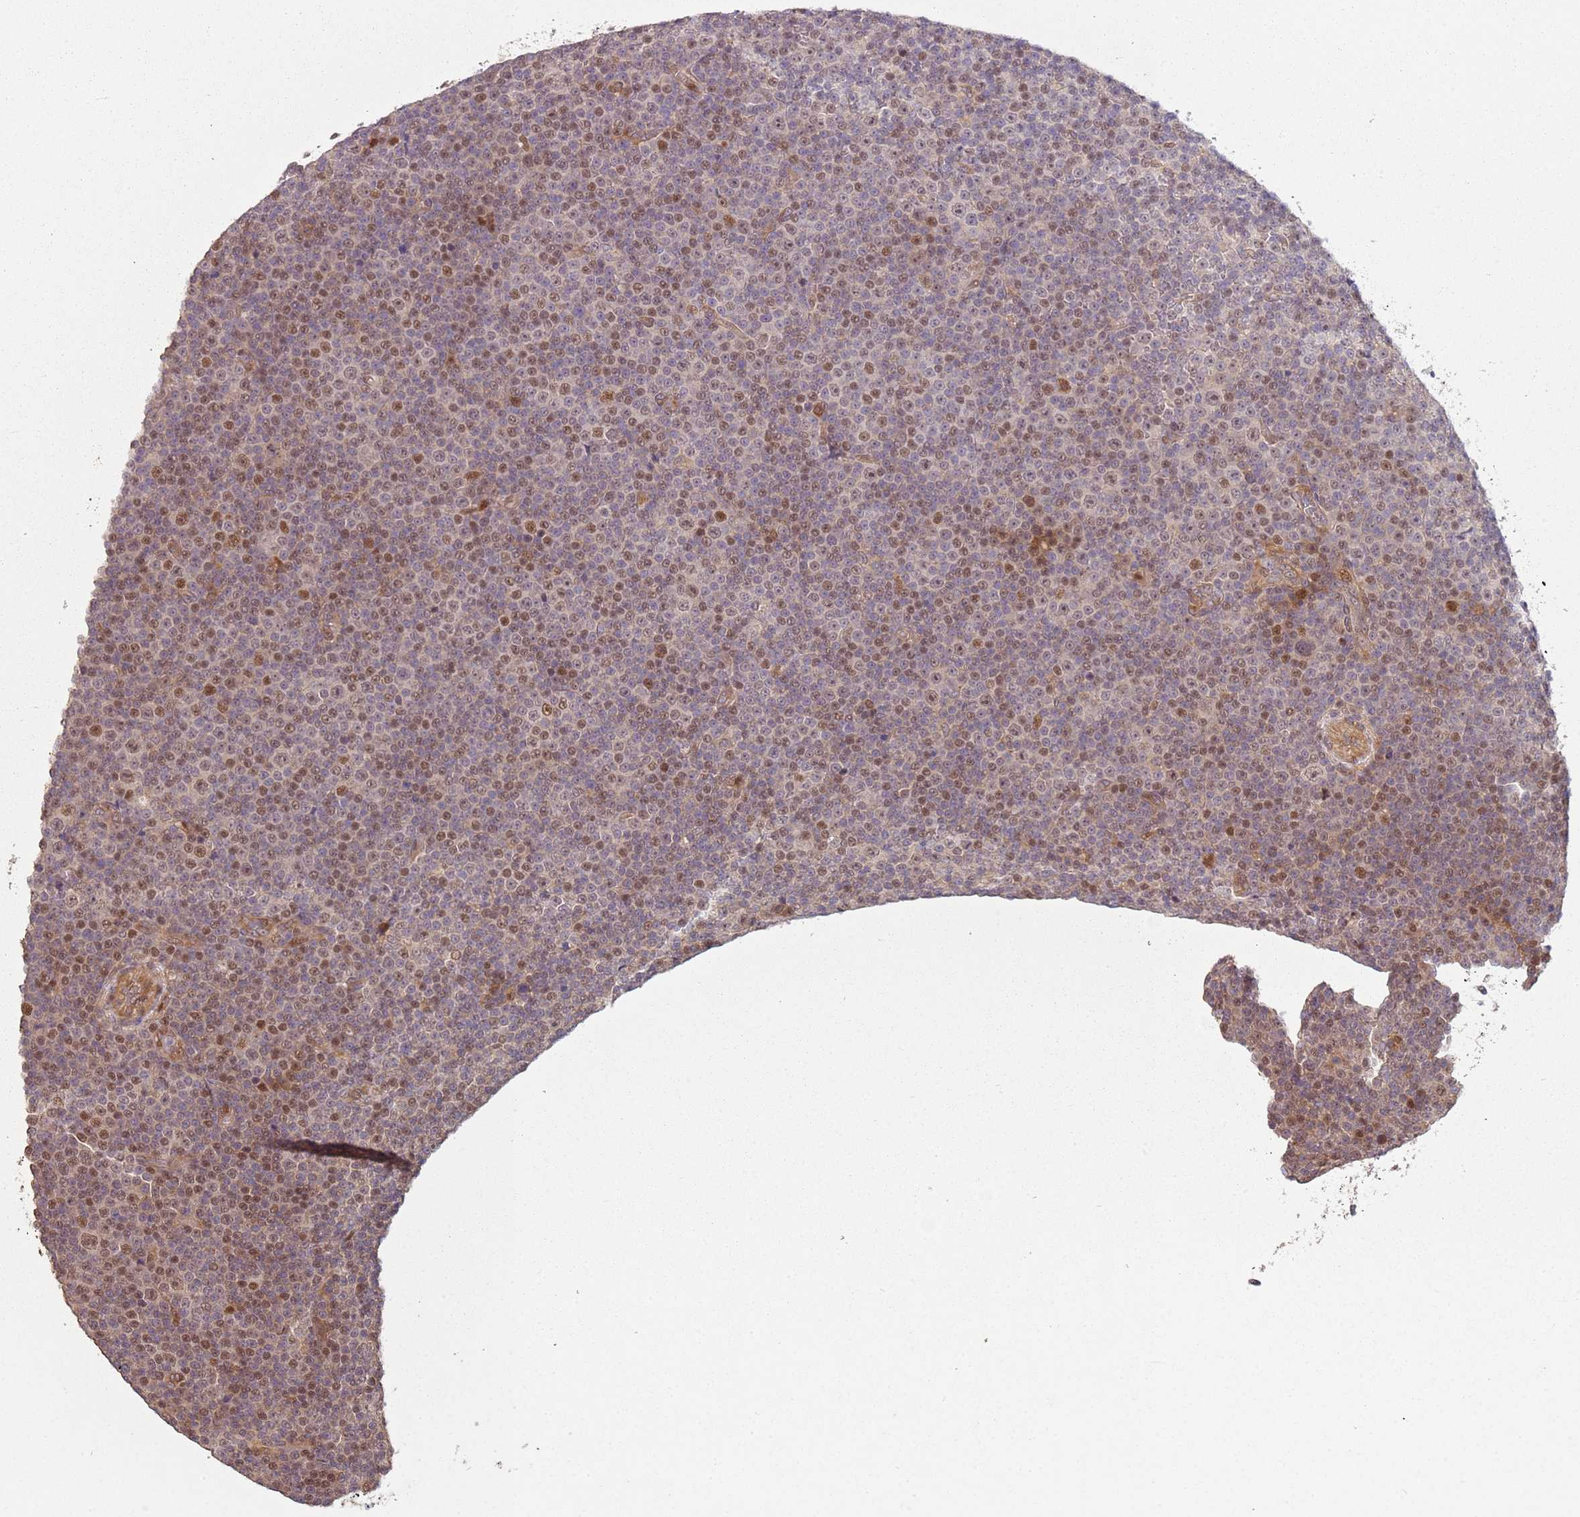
{"staining": {"intensity": "moderate", "quantity": "25%-75%", "location": "nuclear"}, "tissue": "lymphoma", "cell_type": "Tumor cells", "image_type": "cancer", "snomed": [{"axis": "morphology", "description": "Malignant lymphoma, non-Hodgkin's type, Low grade"}, {"axis": "topography", "description": "Lymph node"}], "caption": "Low-grade malignant lymphoma, non-Hodgkin's type stained with immunohistochemistry demonstrates moderate nuclear positivity in approximately 25%-75% of tumor cells.", "gene": "CHURC1", "patient": {"sex": "female", "age": 67}}